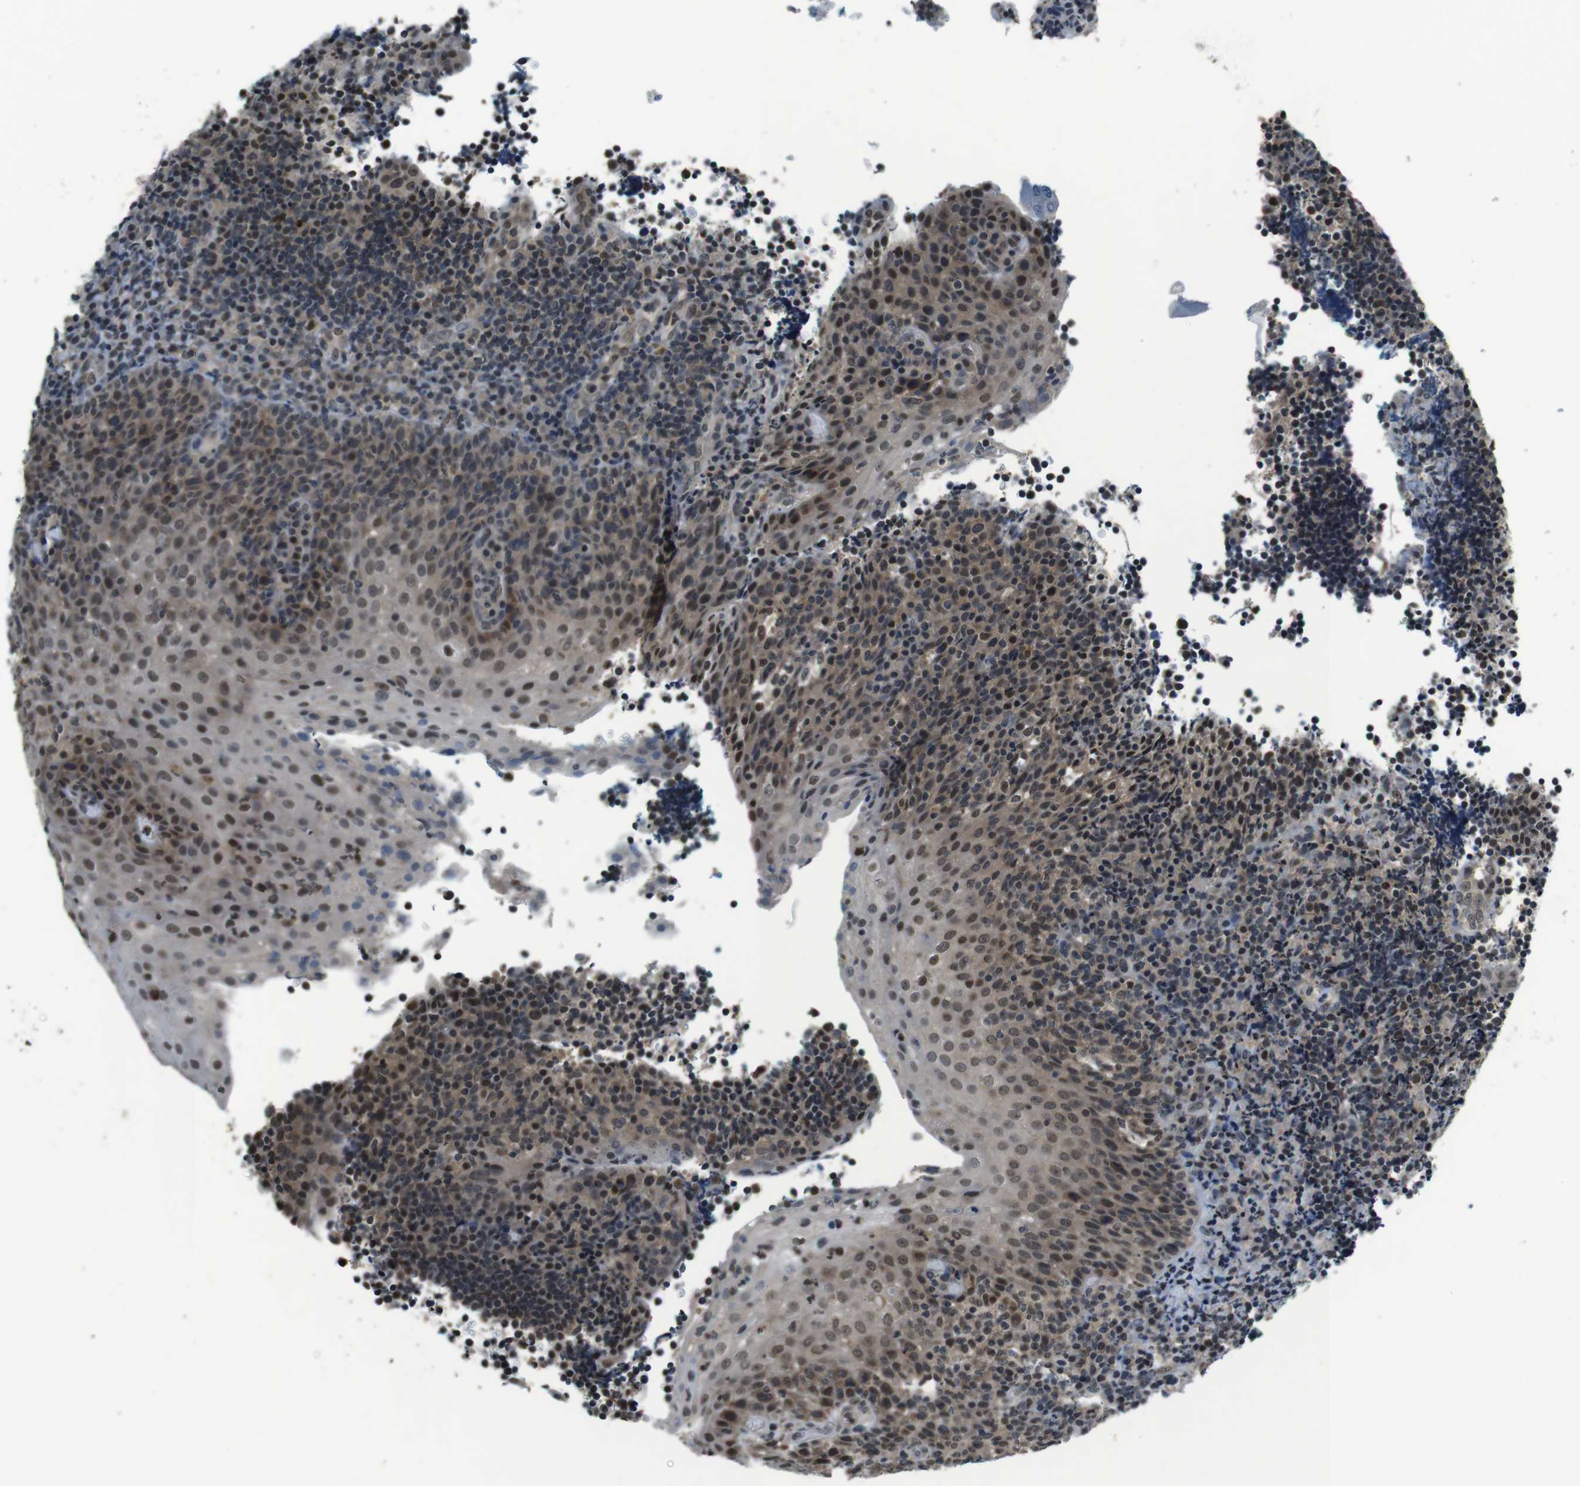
{"staining": {"intensity": "weak", "quantity": "25%-75%", "location": "cytoplasmic/membranous,nuclear"}, "tissue": "lymphoma", "cell_type": "Tumor cells", "image_type": "cancer", "snomed": [{"axis": "morphology", "description": "Malignant lymphoma, non-Hodgkin's type, High grade"}, {"axis": "topography", "description": "Tonsil"}], "caption": "Human lymphoma stained for a protein (brown) demonstrates weak cytoplasmic/membranous and nuclear positive positivity in approximately 25%-75% of tumor cells.", "gene": "NEK4", "patient": {"sex": "female", "age": 36}}